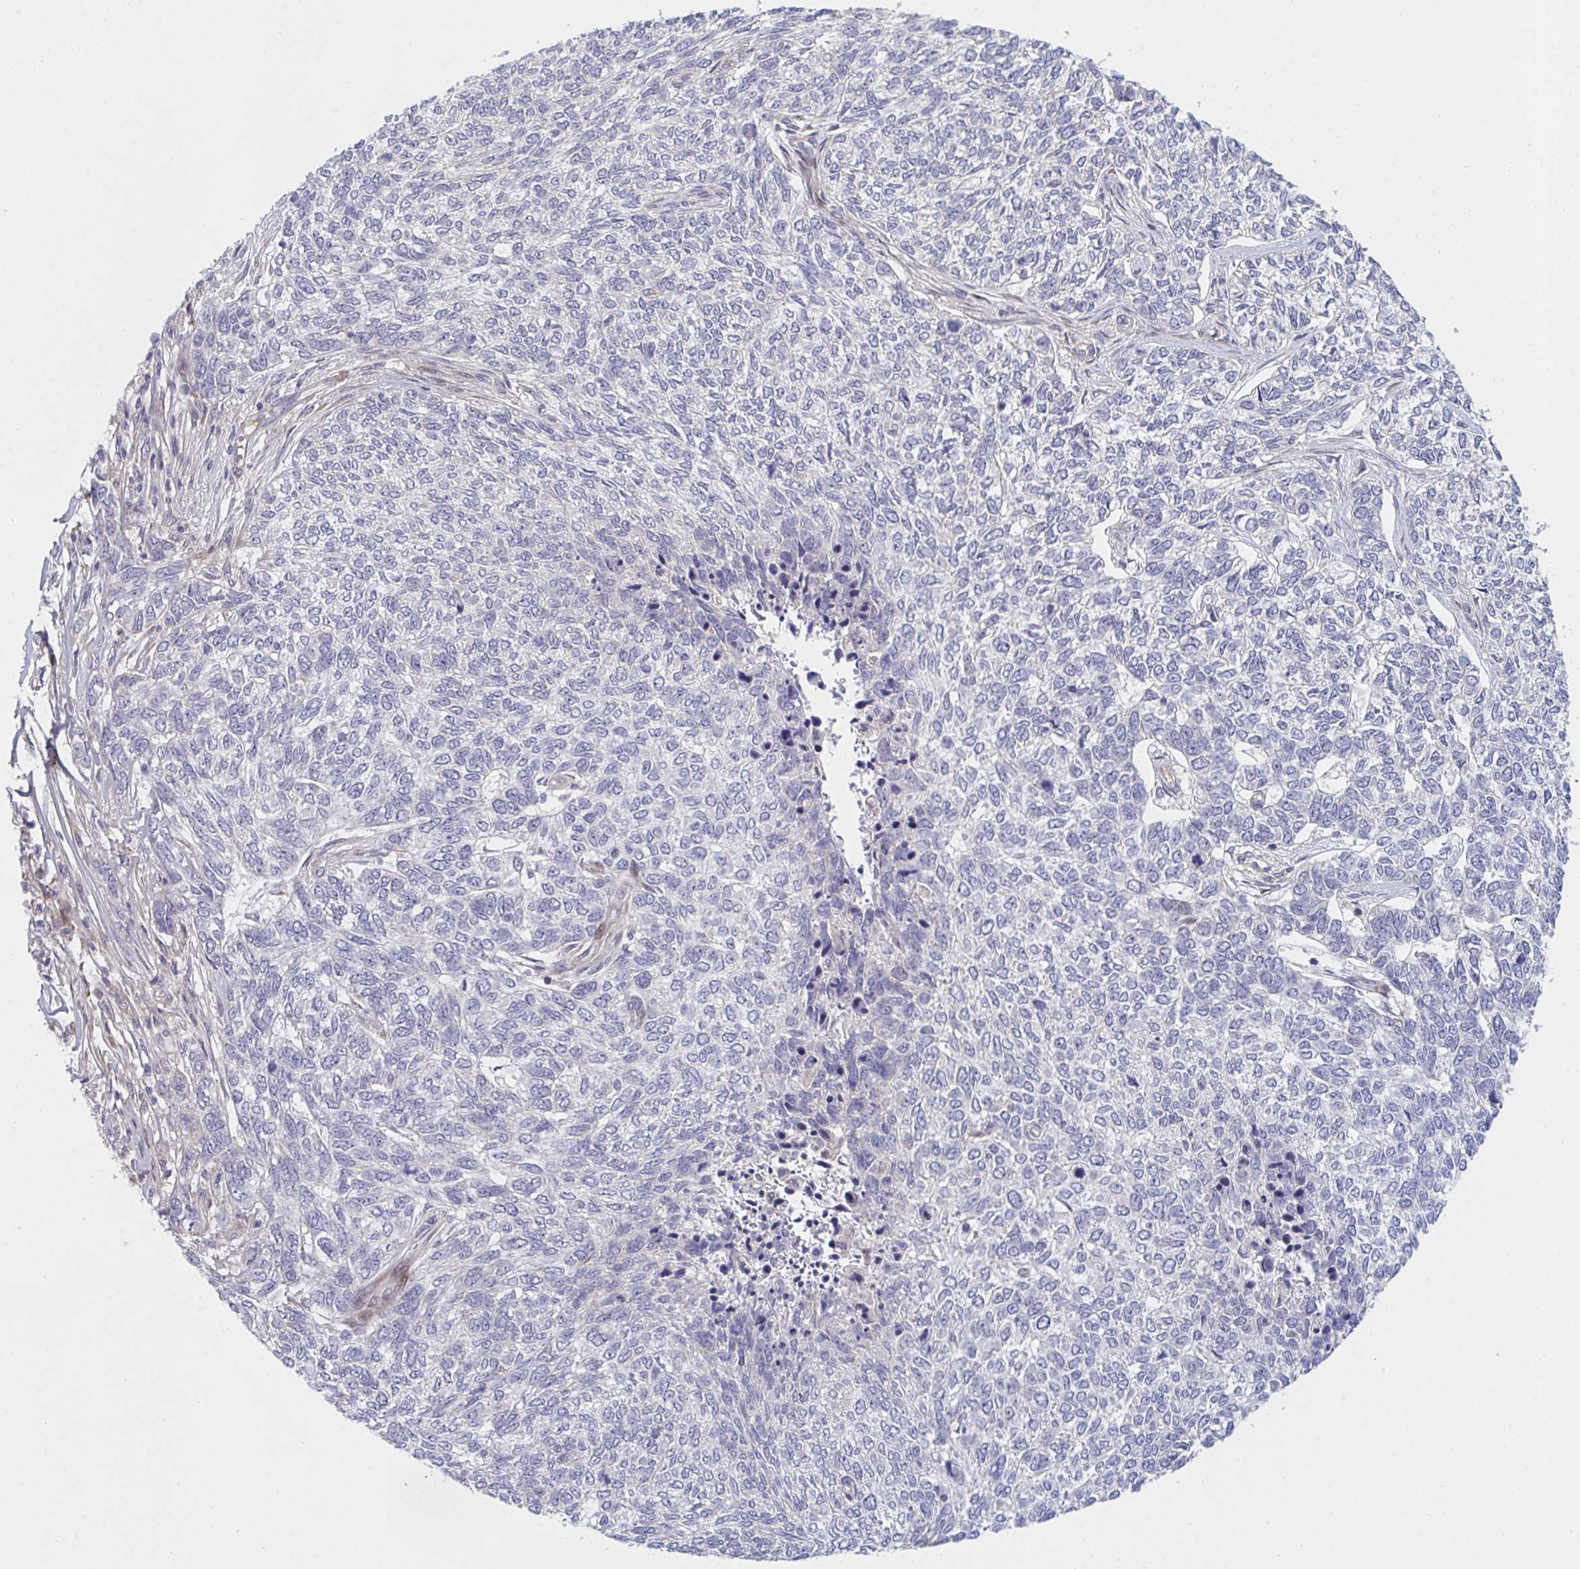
{"staining": {"intensity": "negative", "quantity": "none", "location": "none"}, "tissue": "skin cancer", "cell_type": "Tumor cells", "image_type": "cancer", "snomed": [{"axis": "morphology", "description": "Basal cell carcinoma"}, {"axis": "topography", "description": "Skin"}], "caption": "DAB immunohistochemical staining of human skin cancer (basal cell carcinoma) demonstrates no significant staining in tumor cells.", "gene": "TNFSF4", "patient": {"sex": "female", "age": 65}}